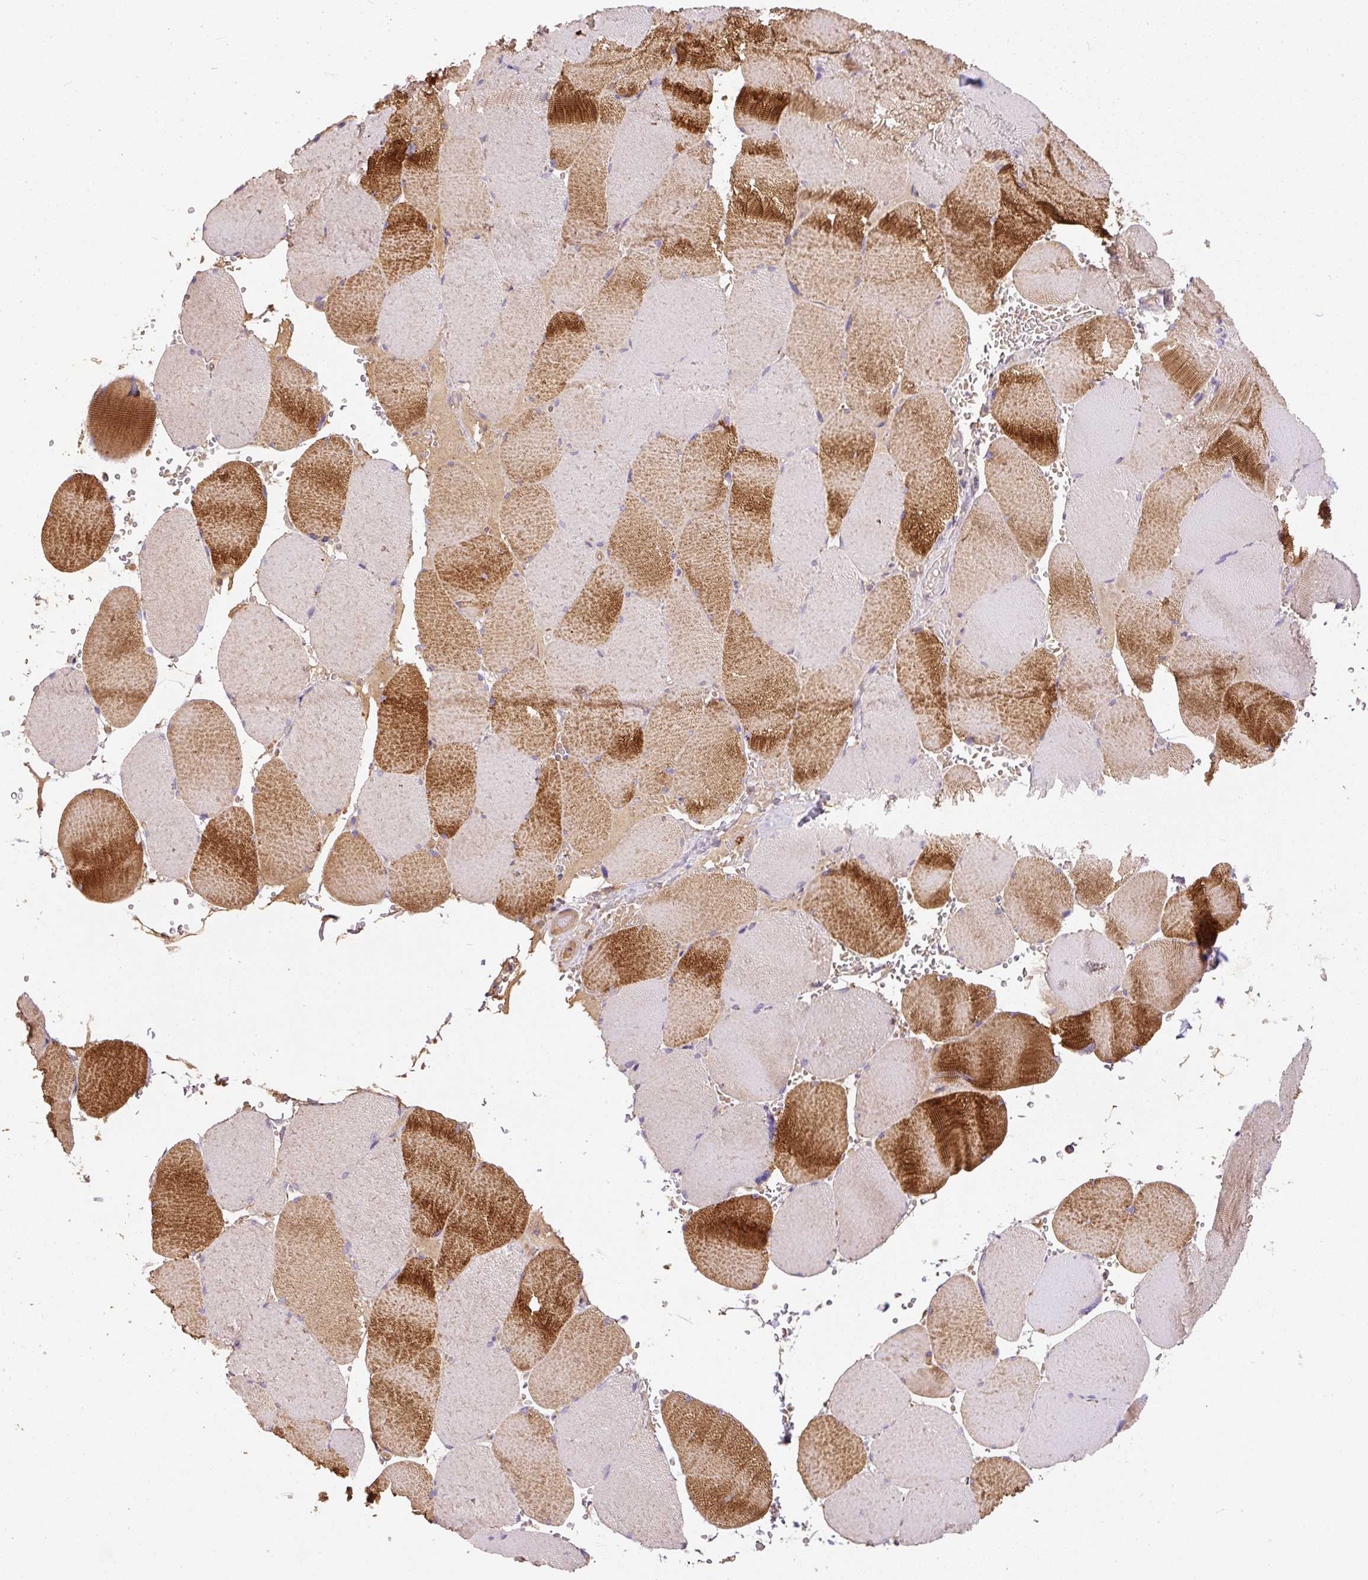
{"staining": {"intensity": "strong", "quantity": "25%-75%", "location": "cytoplasmic/membranous"}, "tissue": "skeletal muscle", "cell_type": "Myocytes", "image_type": "normal", "snomed": [{"axis": "morphology", "description": "Normal tissue, NOS"}, {"axis": "topography", "description": "Skeletal muscle"}, {"axis": "topography", "description": "Head-Neck"}], "caption": "Myocytes demonstrate strong cytoplasmic/membranous expression in approximately 25%-75% of cells in normal skeletal muscle. (IHC, brightfield microscopy, high magnification).", "gene": "DAPK1", "patient": {"sex": "male", "age": 66}}